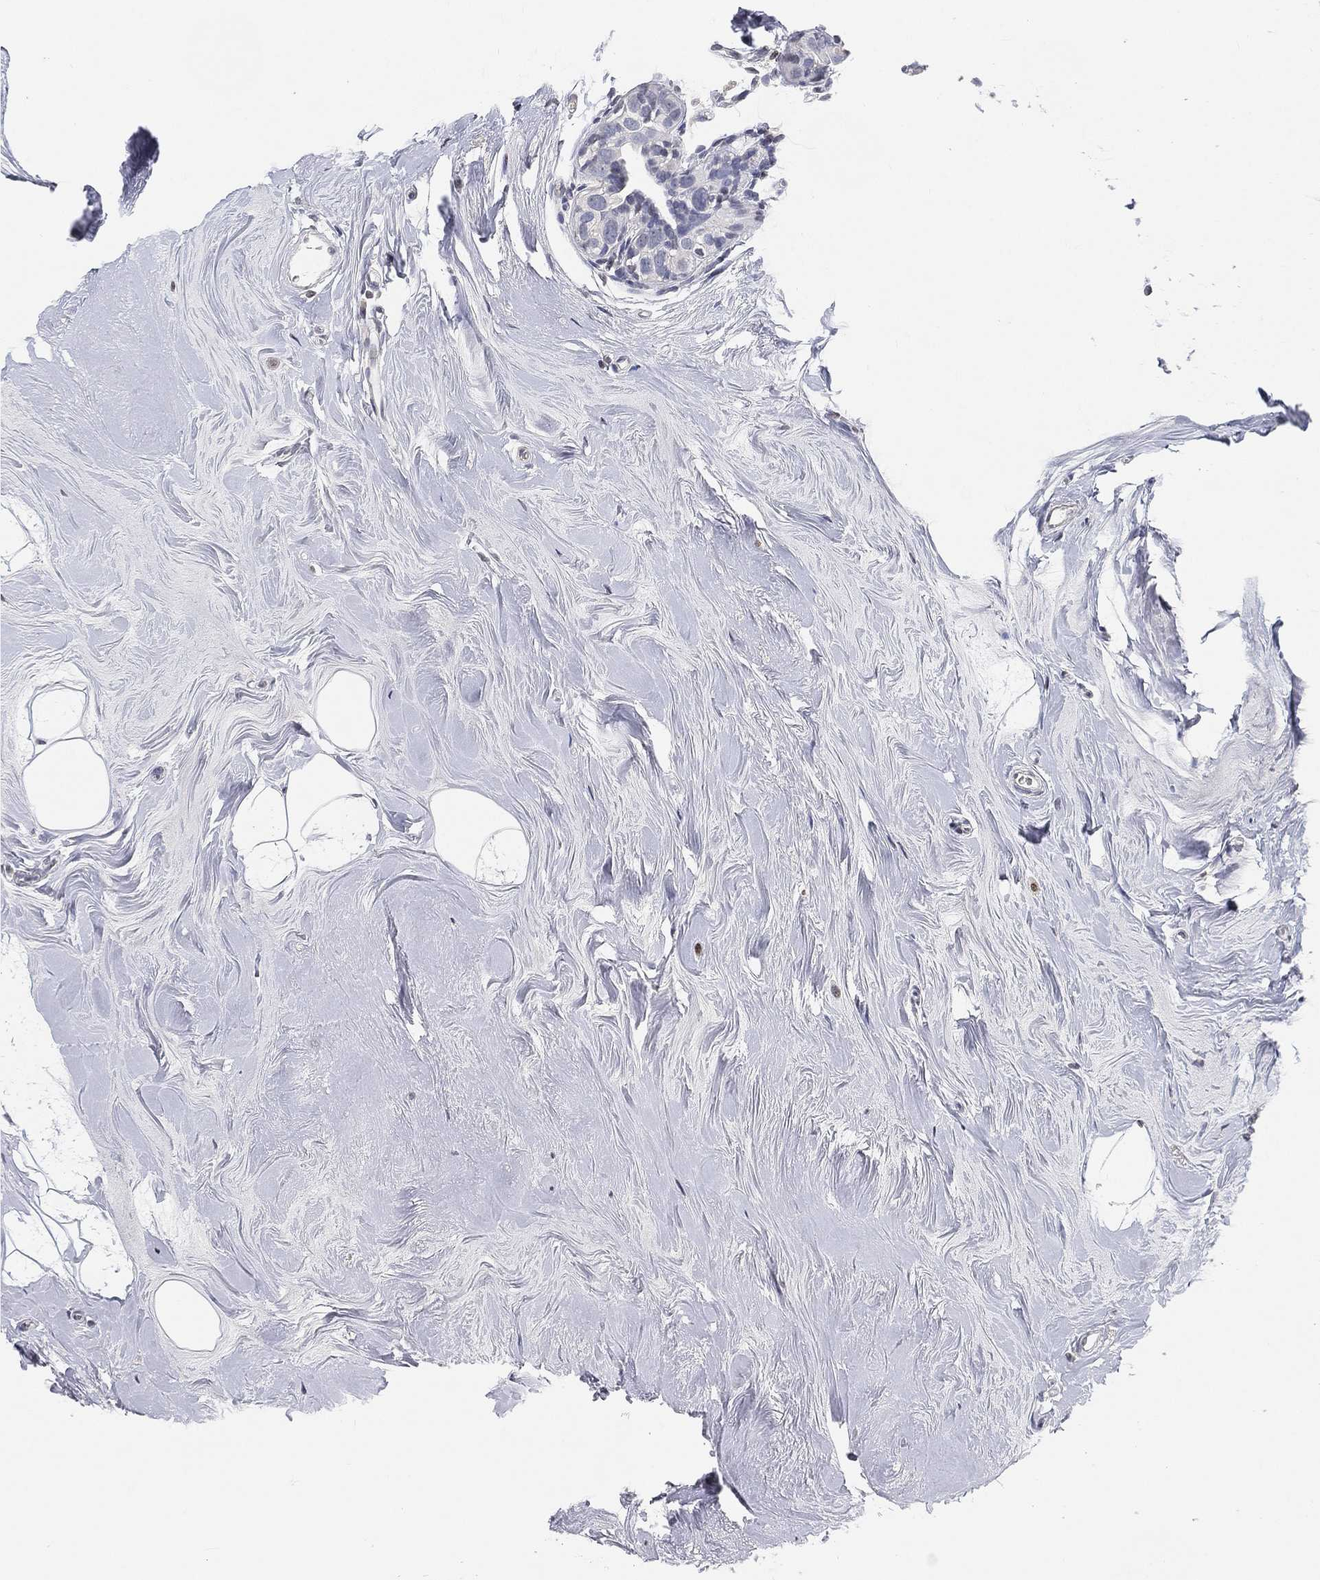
{"staining": {"intensity": "negative", "quantity": "none", "location": "none"}, "tissue": "breast cancer", "cell_type": "Tumor cells", "image_type": "cancer", "snomed": [{"axis": "morphology", "description": "Duct carcinoma"}, {"axis": "topography", "description": "Breast"}], "caption": "Tumor cells show no significant protein positivity in breast infiltrating ductal carcinoma. (DAB IHC with hematoxylin counter stain).", "gene": "ARG1", "patient": {"sex": "female", "age": 55}}